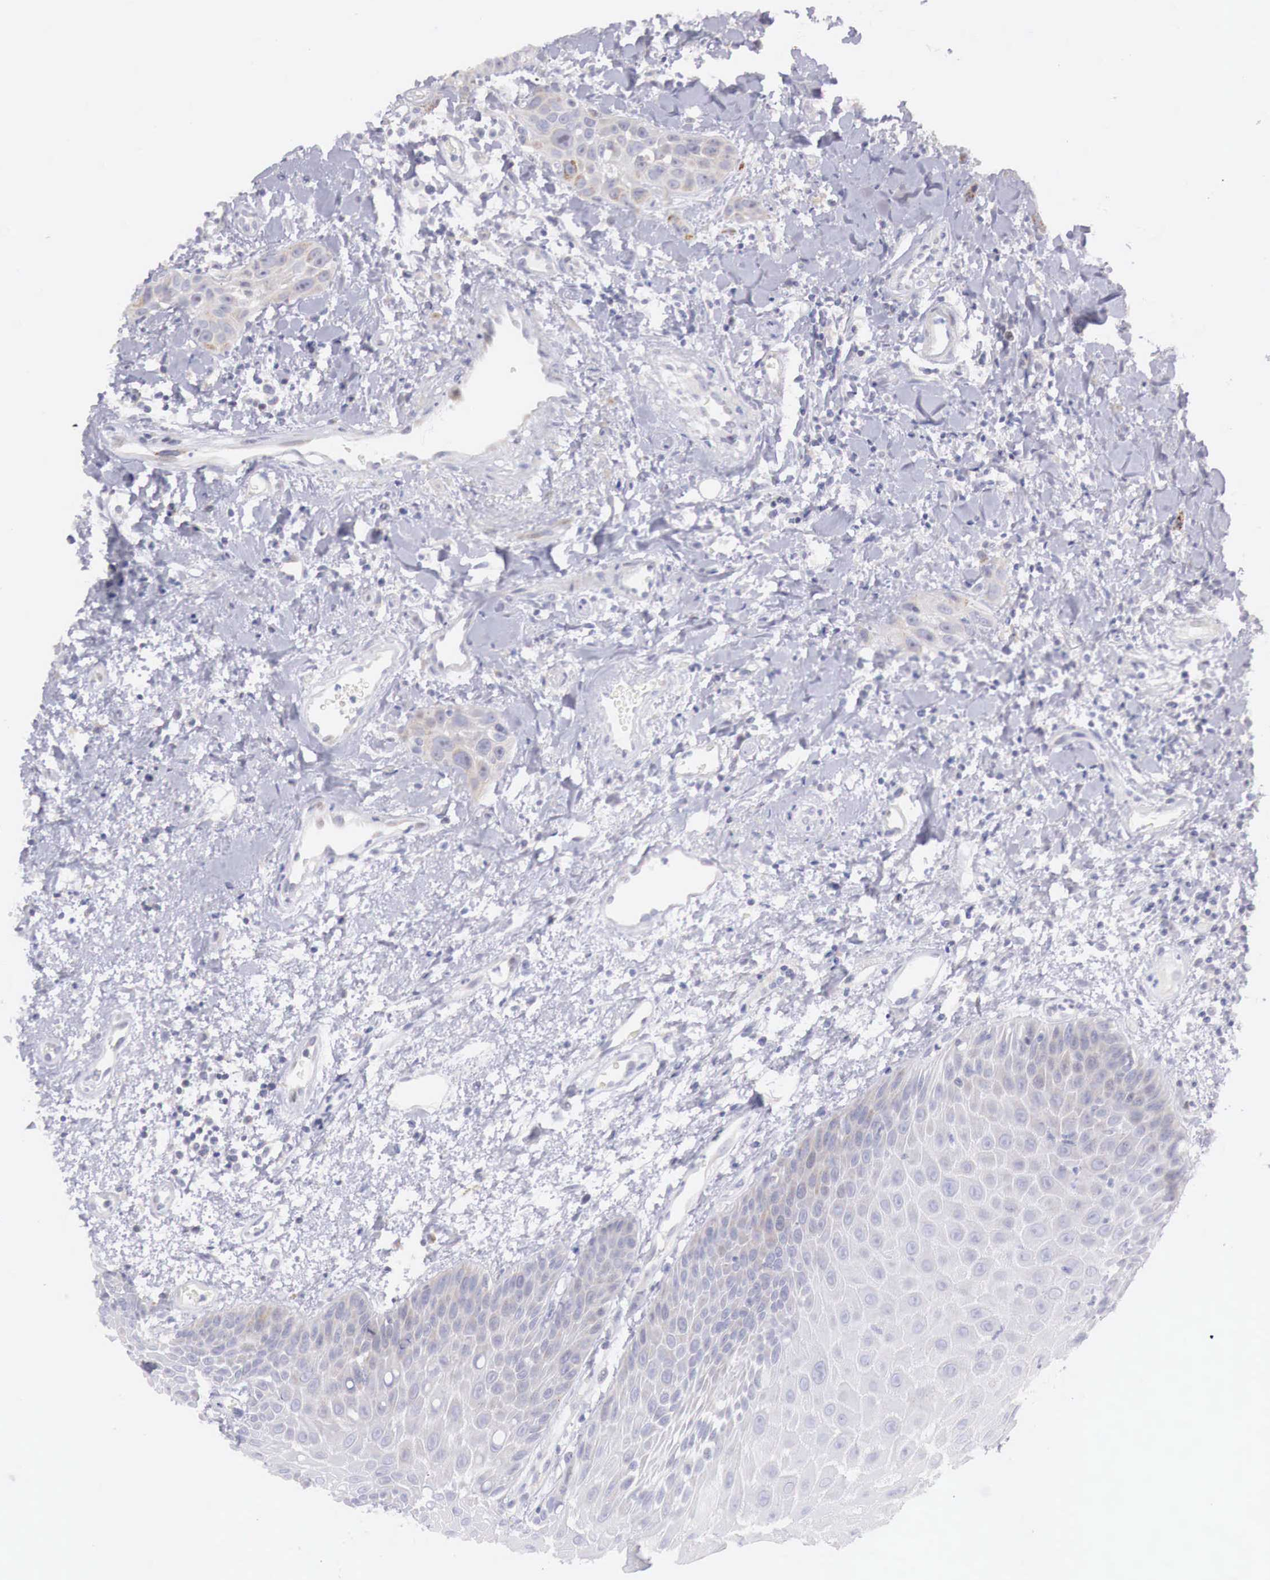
{"staining": {"intensity": "negative", "quantity": "none", "location": "none"}, "tissue": "oral mucosa", "cell_type": "Squamous epithelial cells", "image_type": "normal", "snomed": [{"axis": "morphology", "description": "Normal tissue, NOS"}, {"axis": "topography", "description": "Oral tissue"}], "caption": "Immunohistochemistry (IHC) micrograph of unremarkable oral mucosa: human oral mucosa stained with DAB (3,3'-diaminobenzidine) exhibits no significant protein positivity in squamous epithelial cells.", "gene": "CLCN5", "patient": {"sex": "male", "age": 54}}